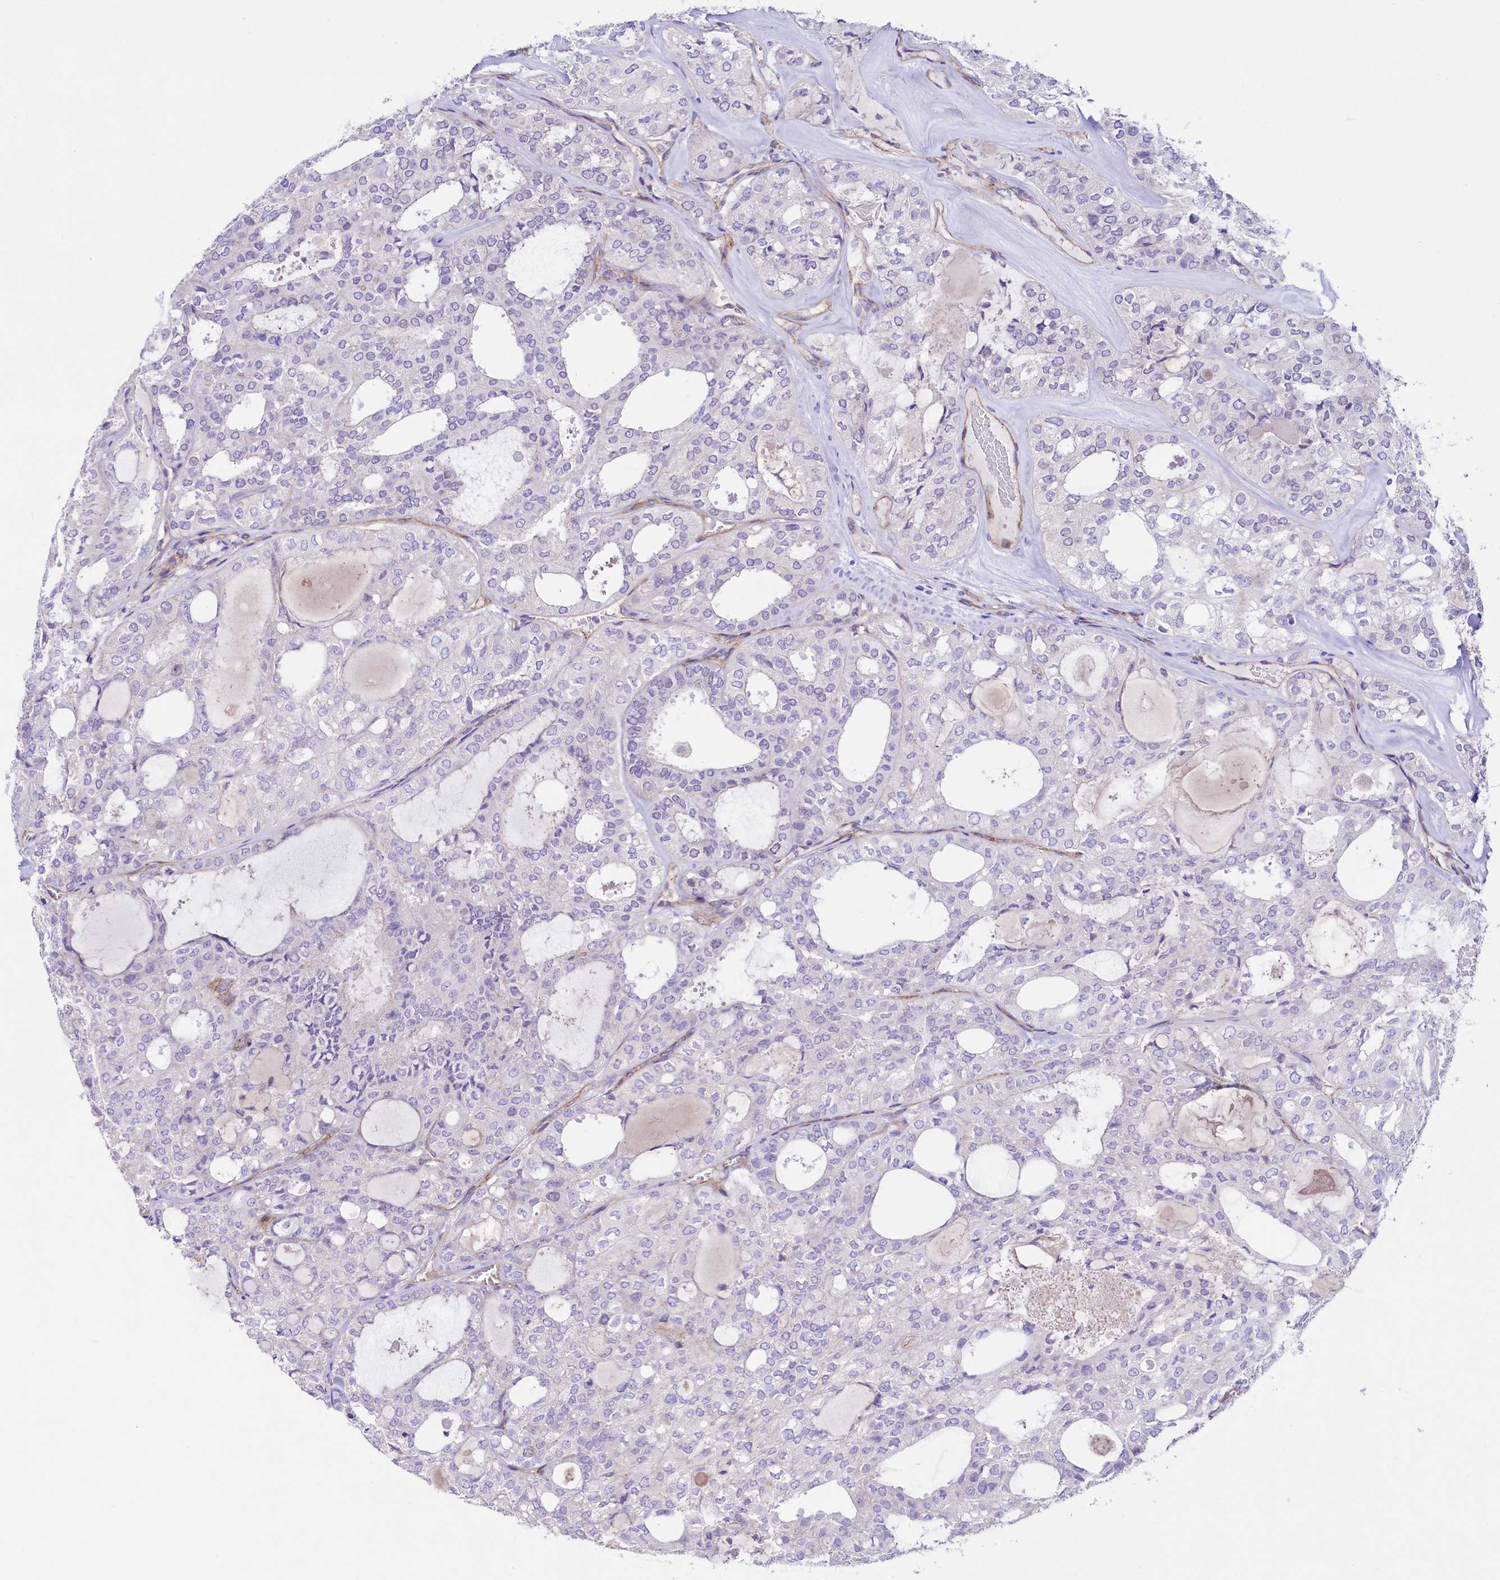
{"staining": {"intensity": "negative", "quantity": "none", "location": "none"}, "tissue": "thyroid cancer", "cell_type": "Tumor cells", "image_type": "cancer", "snomed": [{"axis": "morphology", "description": "Follicular adenoma carcinoma, NOS"}, {"axis": "topography", "description": "Thyroid gland"}], "caption": "Tumor cells are negative for brown protein staining in thyroid follicular adenoma carcinoma.", "gene": "SLF1", "patient": {"sex": "male", "age": 75}}